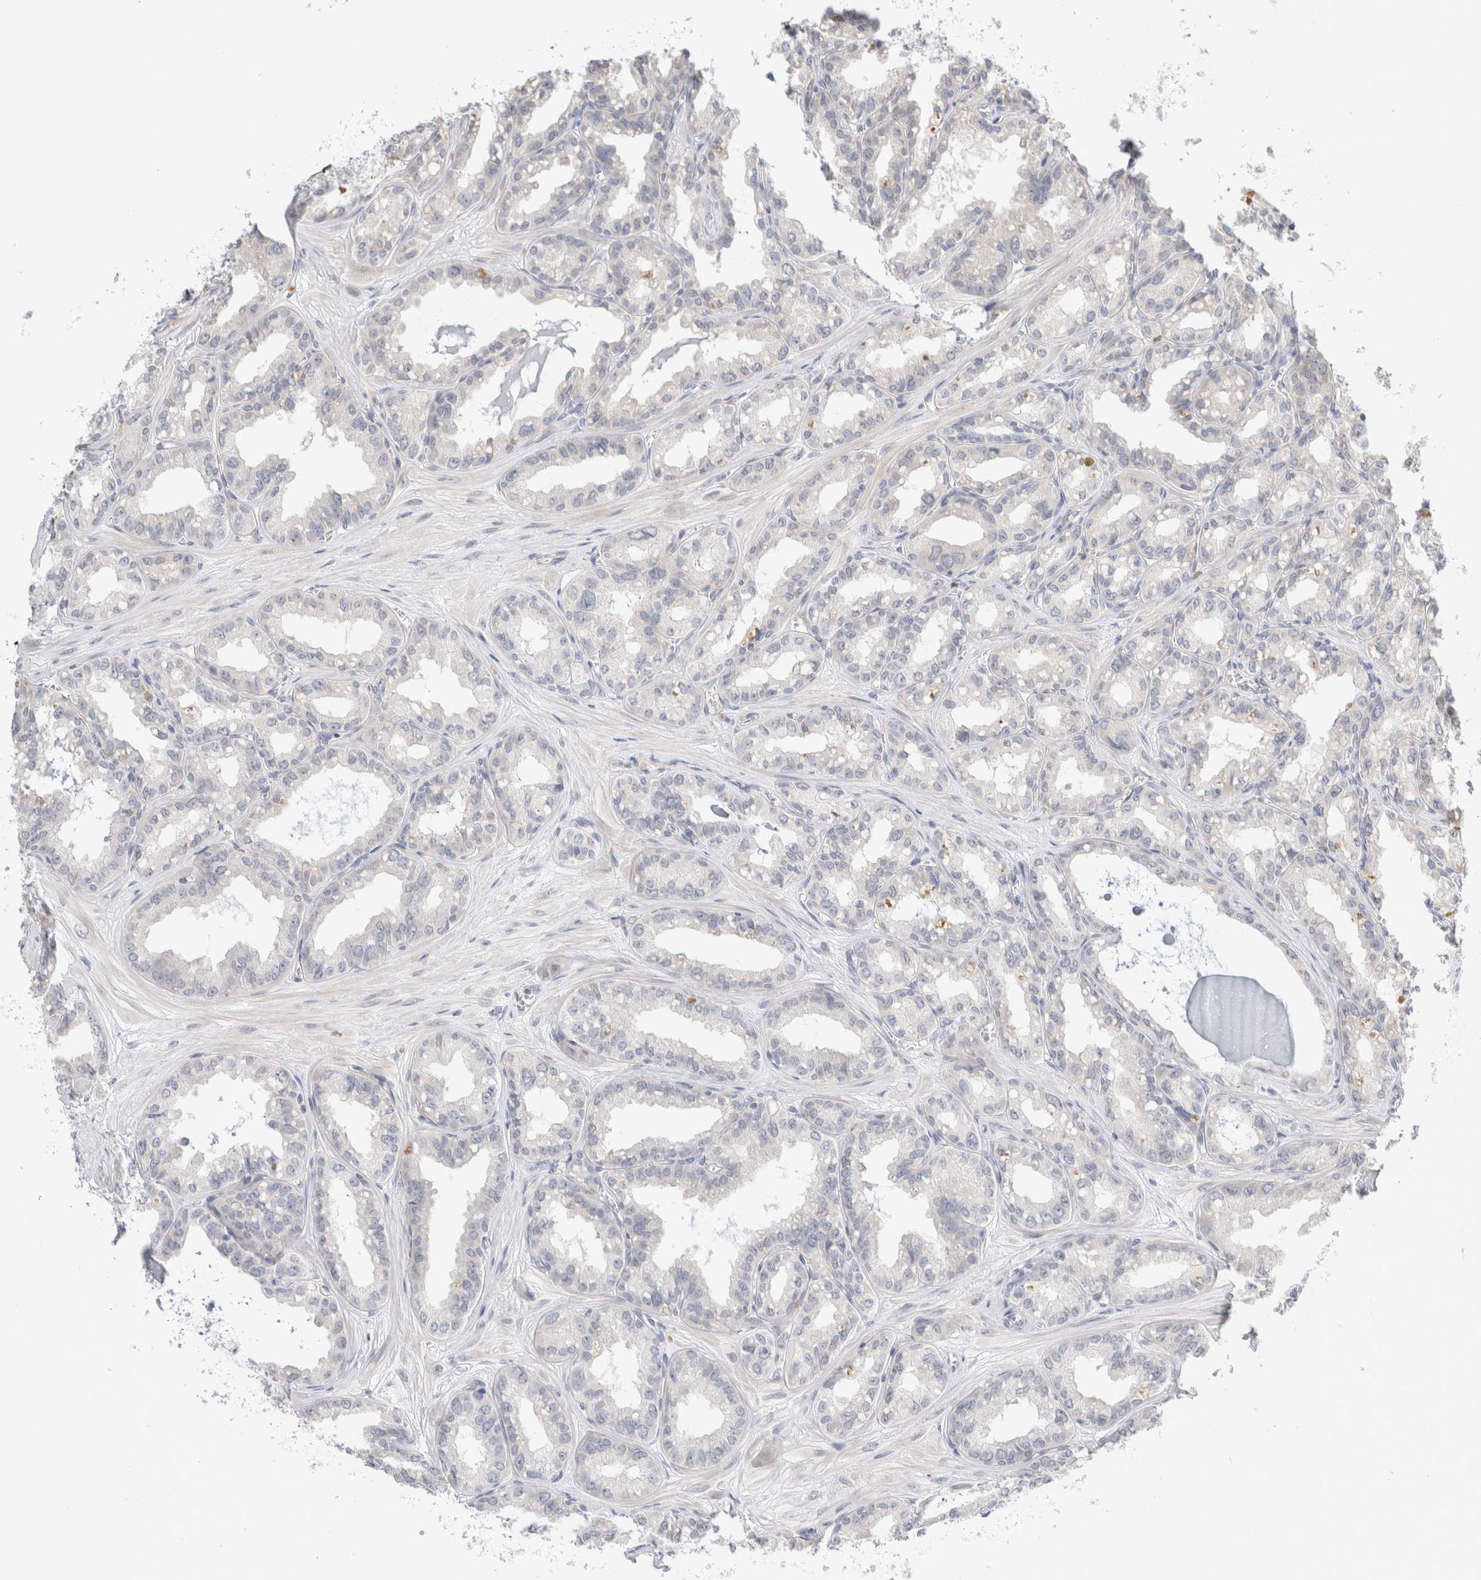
{"staining": {"intensity": "negative", "quantity": "none", "location": "none"}, "tissue": "seminal vesicle", "cell_type": "Glandular cells", "image_type": "normal", "snomed": [{"axis": "morphology", "description": "Normal tissue, NOS"}, {"axis": "topography", "description": "Prostate"}, {"axis": "topography", "description": "Seminal veicle"}], "caption": "Micrograph shows no protein staining in glandular cells of normal seminal vesicle.", "gene": "SPRTN", "patient": {"sex": "male", "age": 51}}